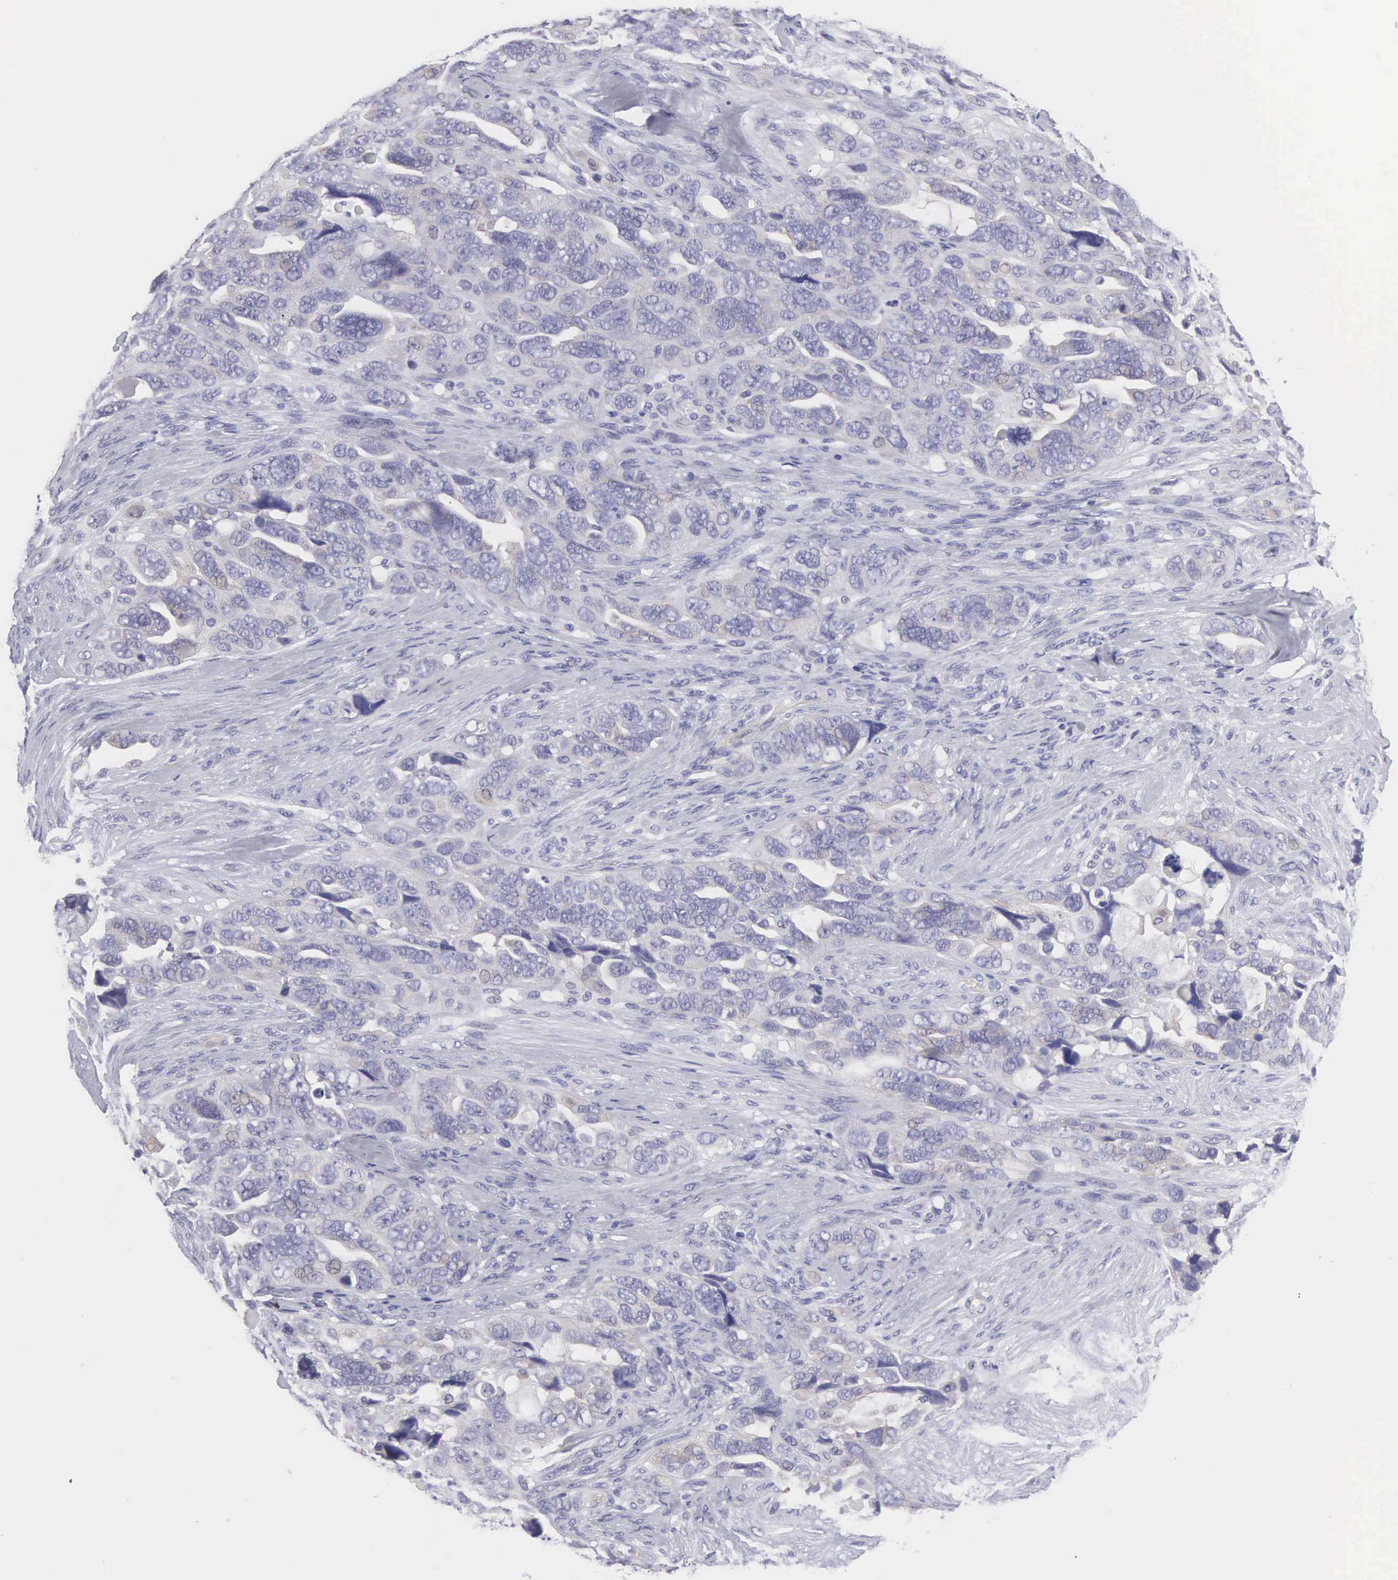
{"staining": {"intensity": "negative", "quantity": "none", "location": "none"}, "tissue": "ovarian cancer", "cell_type": "Tumor cells", "image_type": "cancer", "snomed": [{"axis": "morphology", "description": "Cystadenocarcinoma, serous, NOS"}, {"axis": "topography", "description": "Ovary"}], "caption": "Tumor cells show no significant protein staining in ovarian cancer.", "gene": "SLITRK4", "patient": {"sex": "female", "age": 63}}